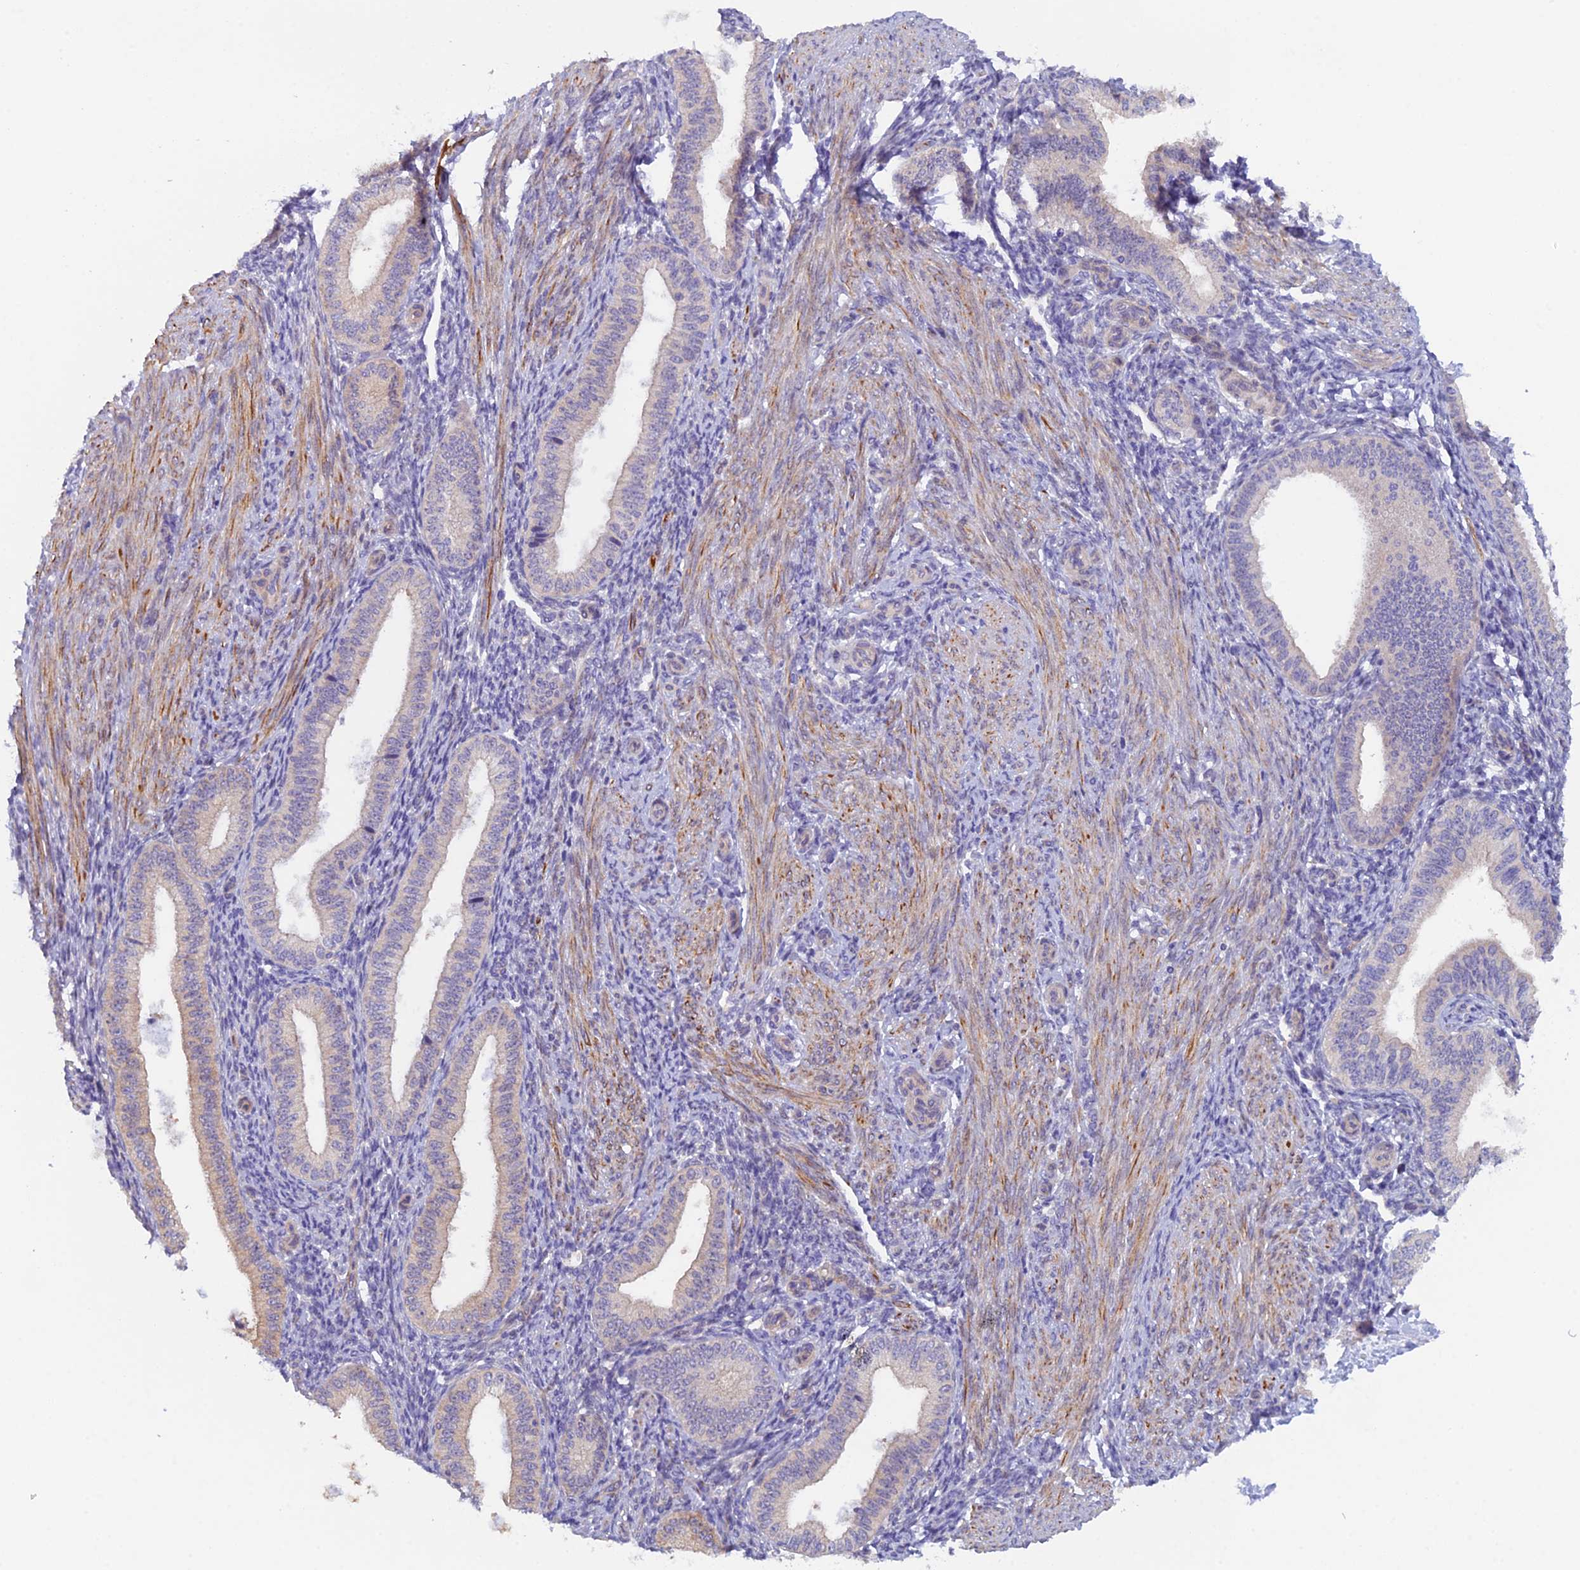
{"staining": {"intensity": "negative", "quantity": "none", "location": "none"}, "tissue": "endometrium", "cell_type": "Cells in endometrial stroma", "image_type": "normal", "snomed": [{"axis": "morphology", "description": "Normal tissue, NOS"}, {"axis": "topography", "description": "Endometrium"}], "caption": "This is a image of immunohistochemistry (IHC) staining of unremarkable endometrium, which shows no expression in cells in endometrial stroma.", "gene": "FZR1", "patient": {"sex": "female", "age": 39}}